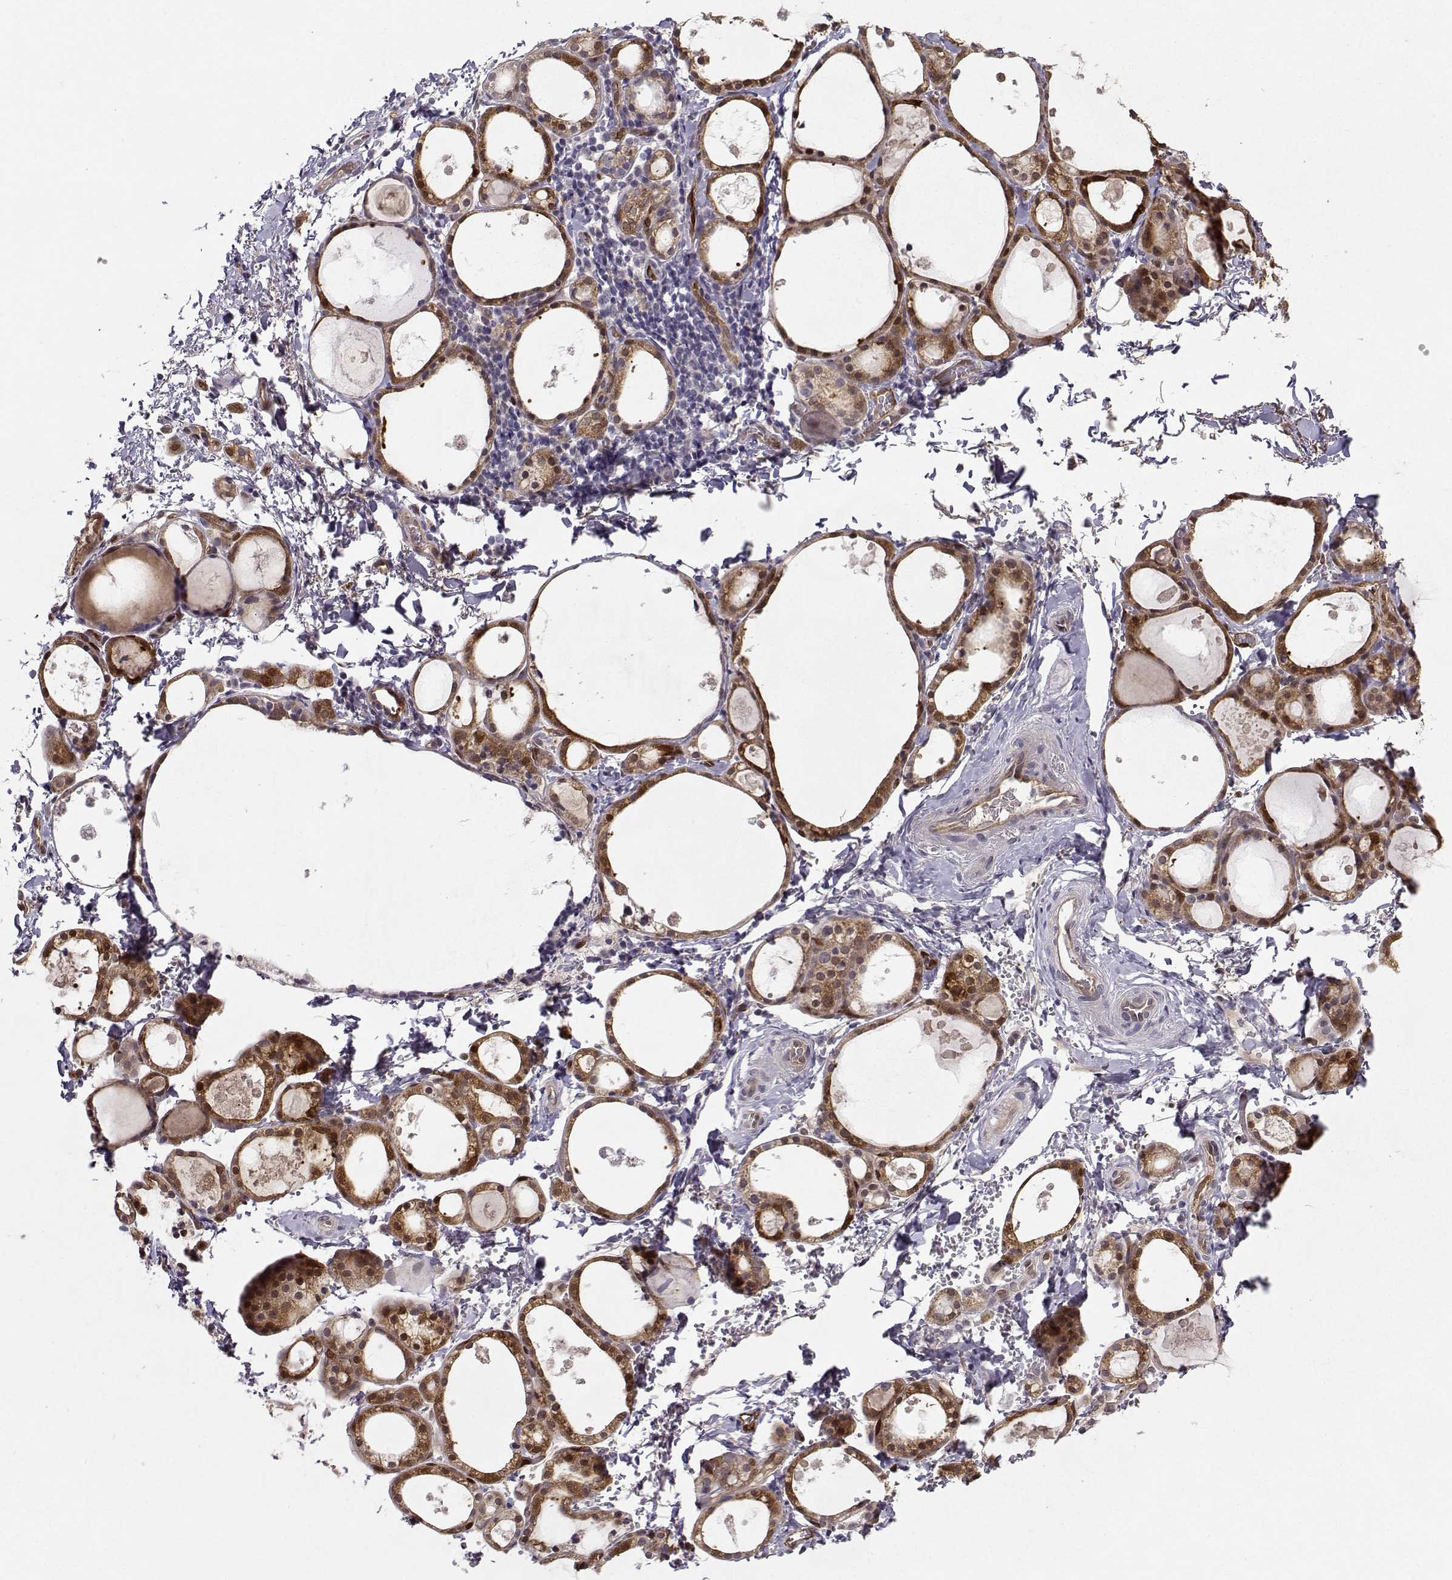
{"staining": {"intensity": "strong", "quantity": "25%-75%", "location": "cytoplasmic/membranous,nuclear"}, "tissue": "thyroid gland", "cell_type": "Glandular cells", "image_type": "normal", "snomed": [{"axis": "morphology", "description": "Normal tissue, NOS"}, {"axis": "topography", "description": "Thyroid gland"}], "caption": "Thyroid gland stained with DAB (3,3'-diaminobenzidine) immunohistochemistry (IHC) shows high levels of strong cytoplasmic/membranous,nuclear expression in approximately 25%-75% of glandular cells.", "gene": "NQO1", "patient": {"sex": "male", "age": 68}}